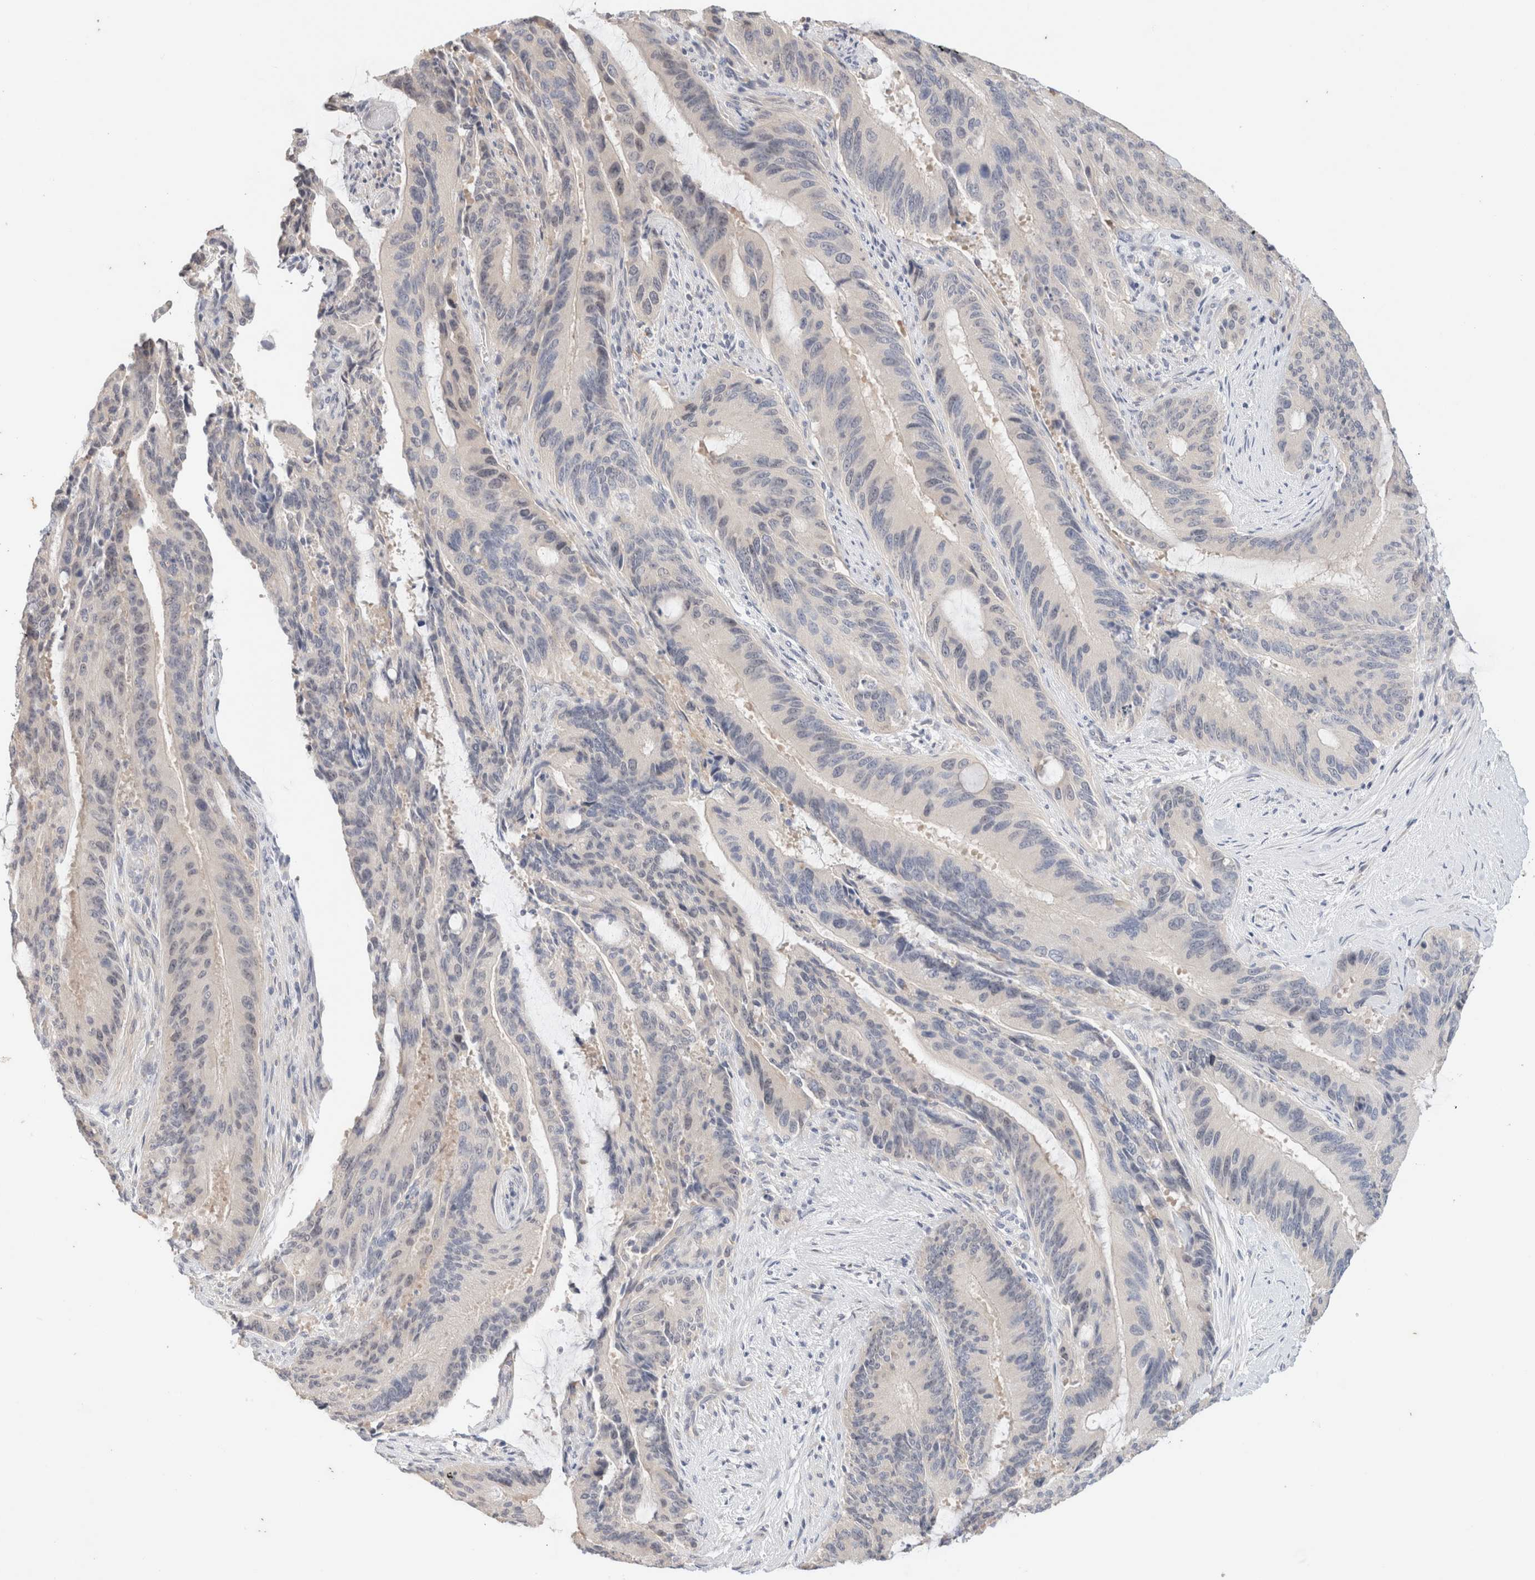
{"staining": {"intensity": "negative", "quantity": "none", "location": "none"}, "tissue": "liver cancer", "cell_type": "Tumor cells", "image_type": "cancer", "snomed": [{"axis": "morphology", "description": "Normal tissue, NOS"}, {"axis": "morphology", "description": "Cholangiocarcinoma"}, {"axis": "topography", "description": "Liver"}, {"axis": "topography", "description": "Peripheral nerve tissue"}], "caption": "A photomicrograph of liver cholangiocarcinoma stained for a protein shows no brown staining in tumor cells.", "gene": "SPRTN", "patient": {"sex": "female", "age": 73}}